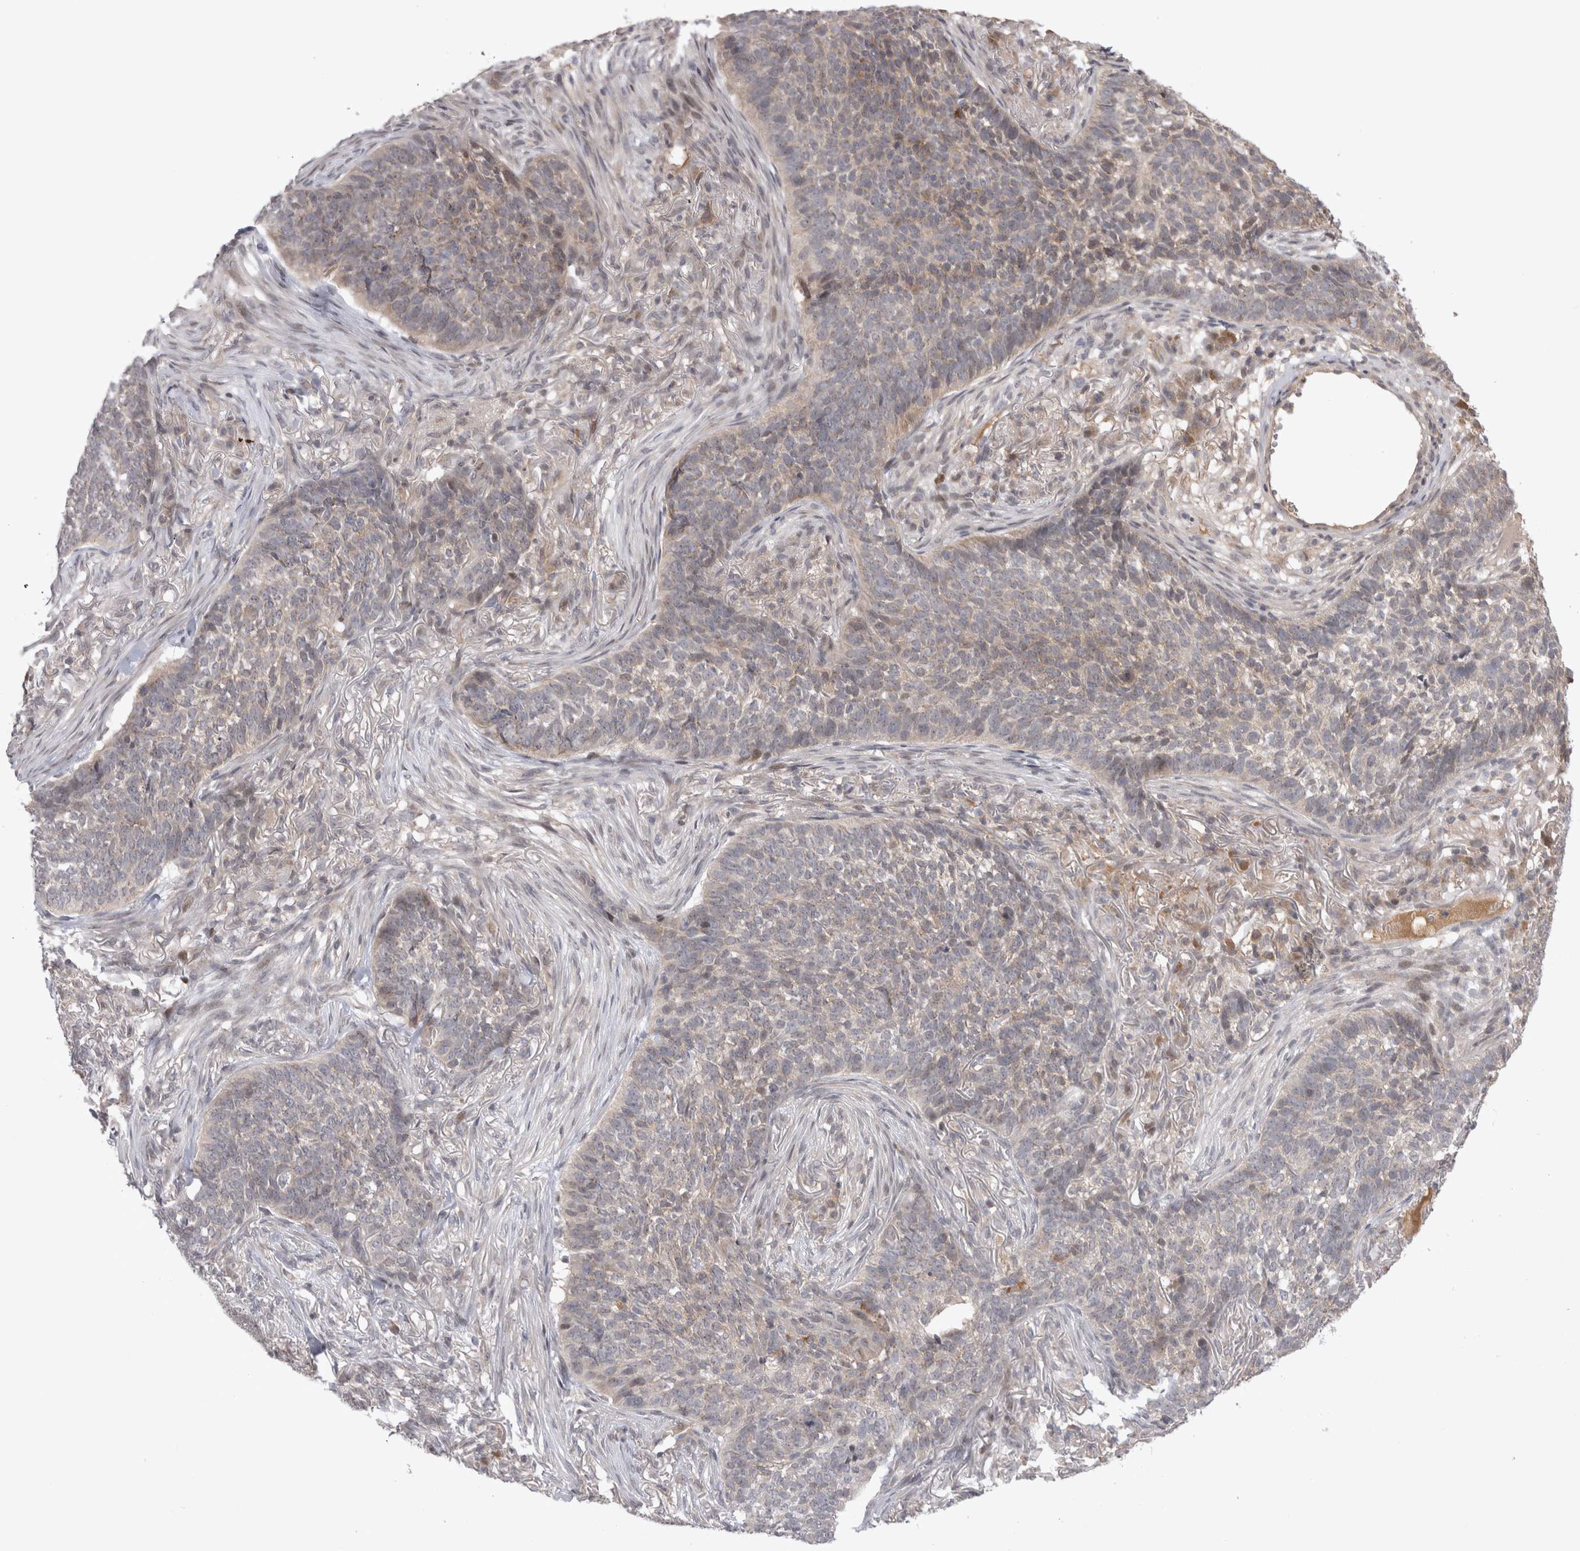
{"staining": {"intensity": "weak", "quantity": "<25%", "location": "cytoplasmic/membranous"}, "tissue": "skin cancer", "cell_type": "Tumor cells", "image_type": "cancer", "snomed": [{"axis": "morphology", "description": "Basal cell carcinoma"}, {"axis": "topography", "description": "Skin"}], "caption": "Tumor cells show no significant protein expression in basal cell carcinoma (skin). (Stains: DAB (3,3'-diaminobenzidine) immunohistochemistry with hematoxylin counter stain, Microscopy: brightfield microscopy at high magnification).", "gene": "PLEKHM1", "patient": {"sex": "male", "age": 85}}